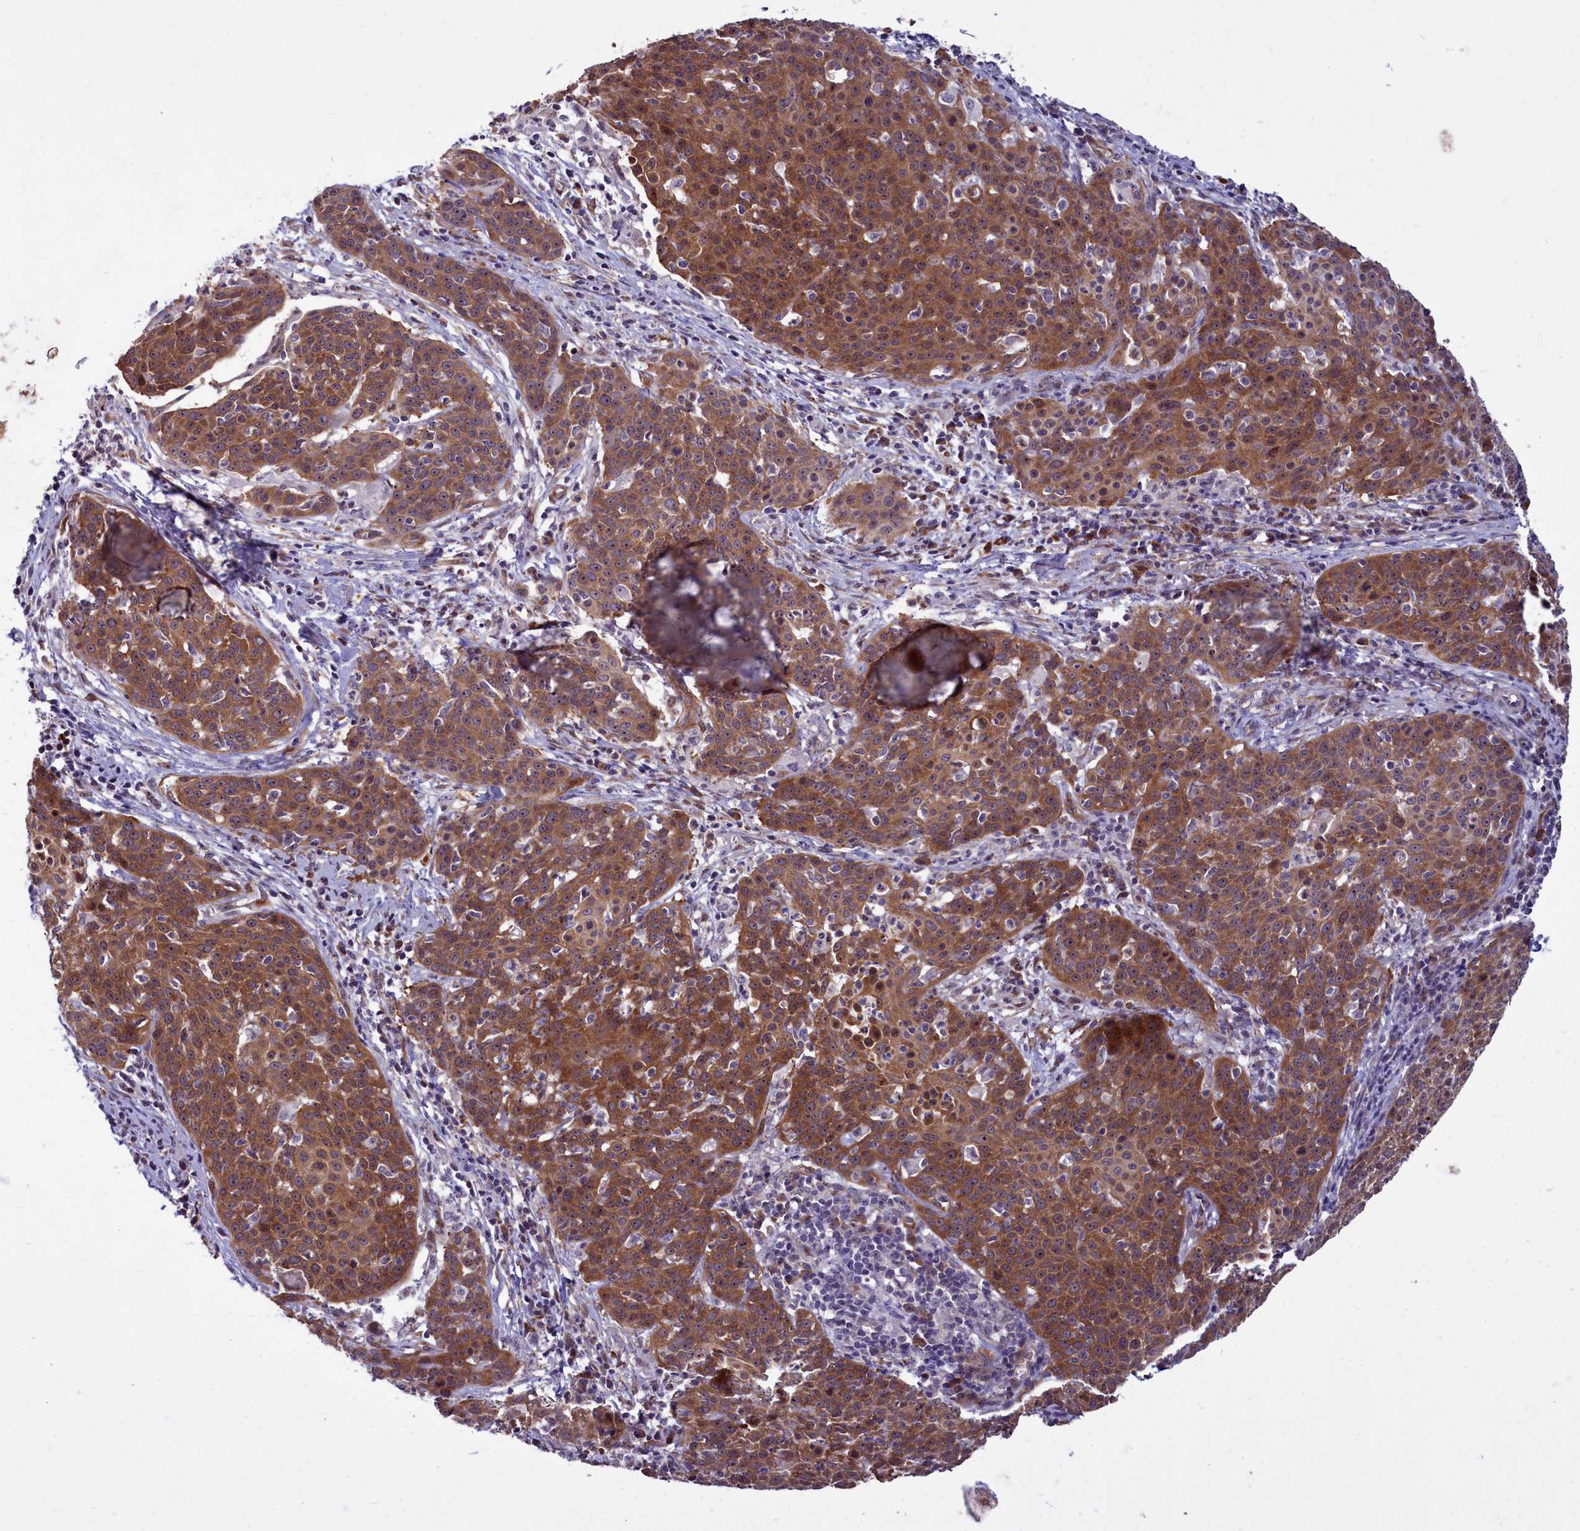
{"staining": {"intensity": "moderate", "quantity": ">75%", "location": "cytoplasmic/membranous"}, "tissue": "cervical cancer", "cell_type": "Tumor cells", "image_type": "cancer", "snomed": [{"axis": "morphology", "description": "Squamous cell carcinoma, NOS"}, {"axis": "topography", "description": "Cervix"}], "caption": "Immunohistochemical staining of cervical cancer (squamous cell carcinoma) displays medium levels of moderate cytoplasmic/membranous positivity in approximately >75% of tumor cells.", "gene": "BCAR1", "patient": {"sex": "female", "age": 38}}